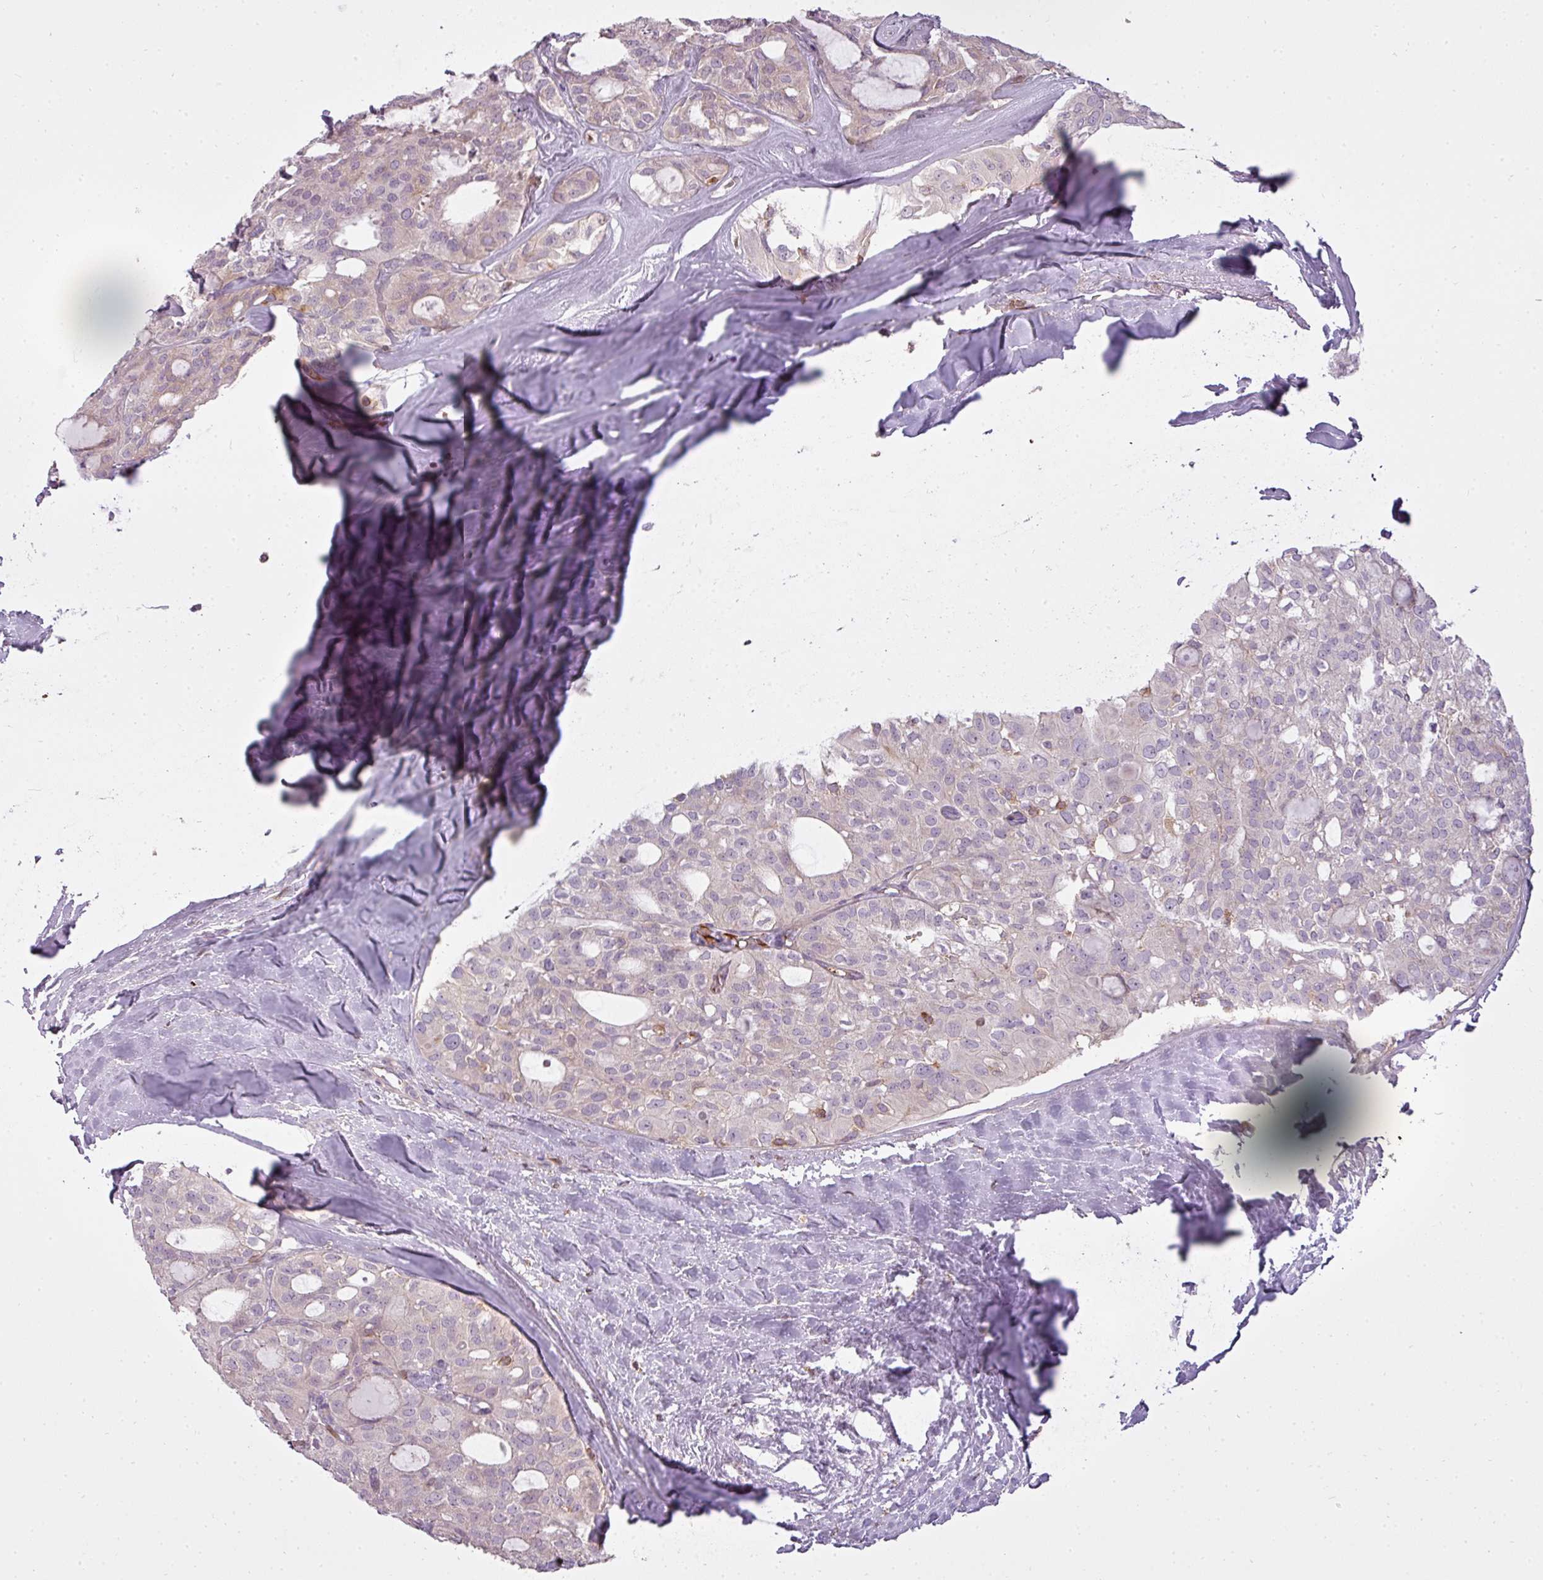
{"staining": {"intensity": "negative", "quantity": "none", "location": "none"}, "tissue": "thyroid cancer", "cell_type": "Tumor cells", "image_type": "cancer", "snomed": [{"axis": "morphology", "description": "Follicular adenoma carcinoma, NOS"}, {"axis": "topography", "description": "Thyroid gland"}], "caption": "There is no significant positivity in tumor cells of thyroid follicular adenoma carcinoma.", "gene": "STK4", "patient": {"sex": "male", "age": 75}}